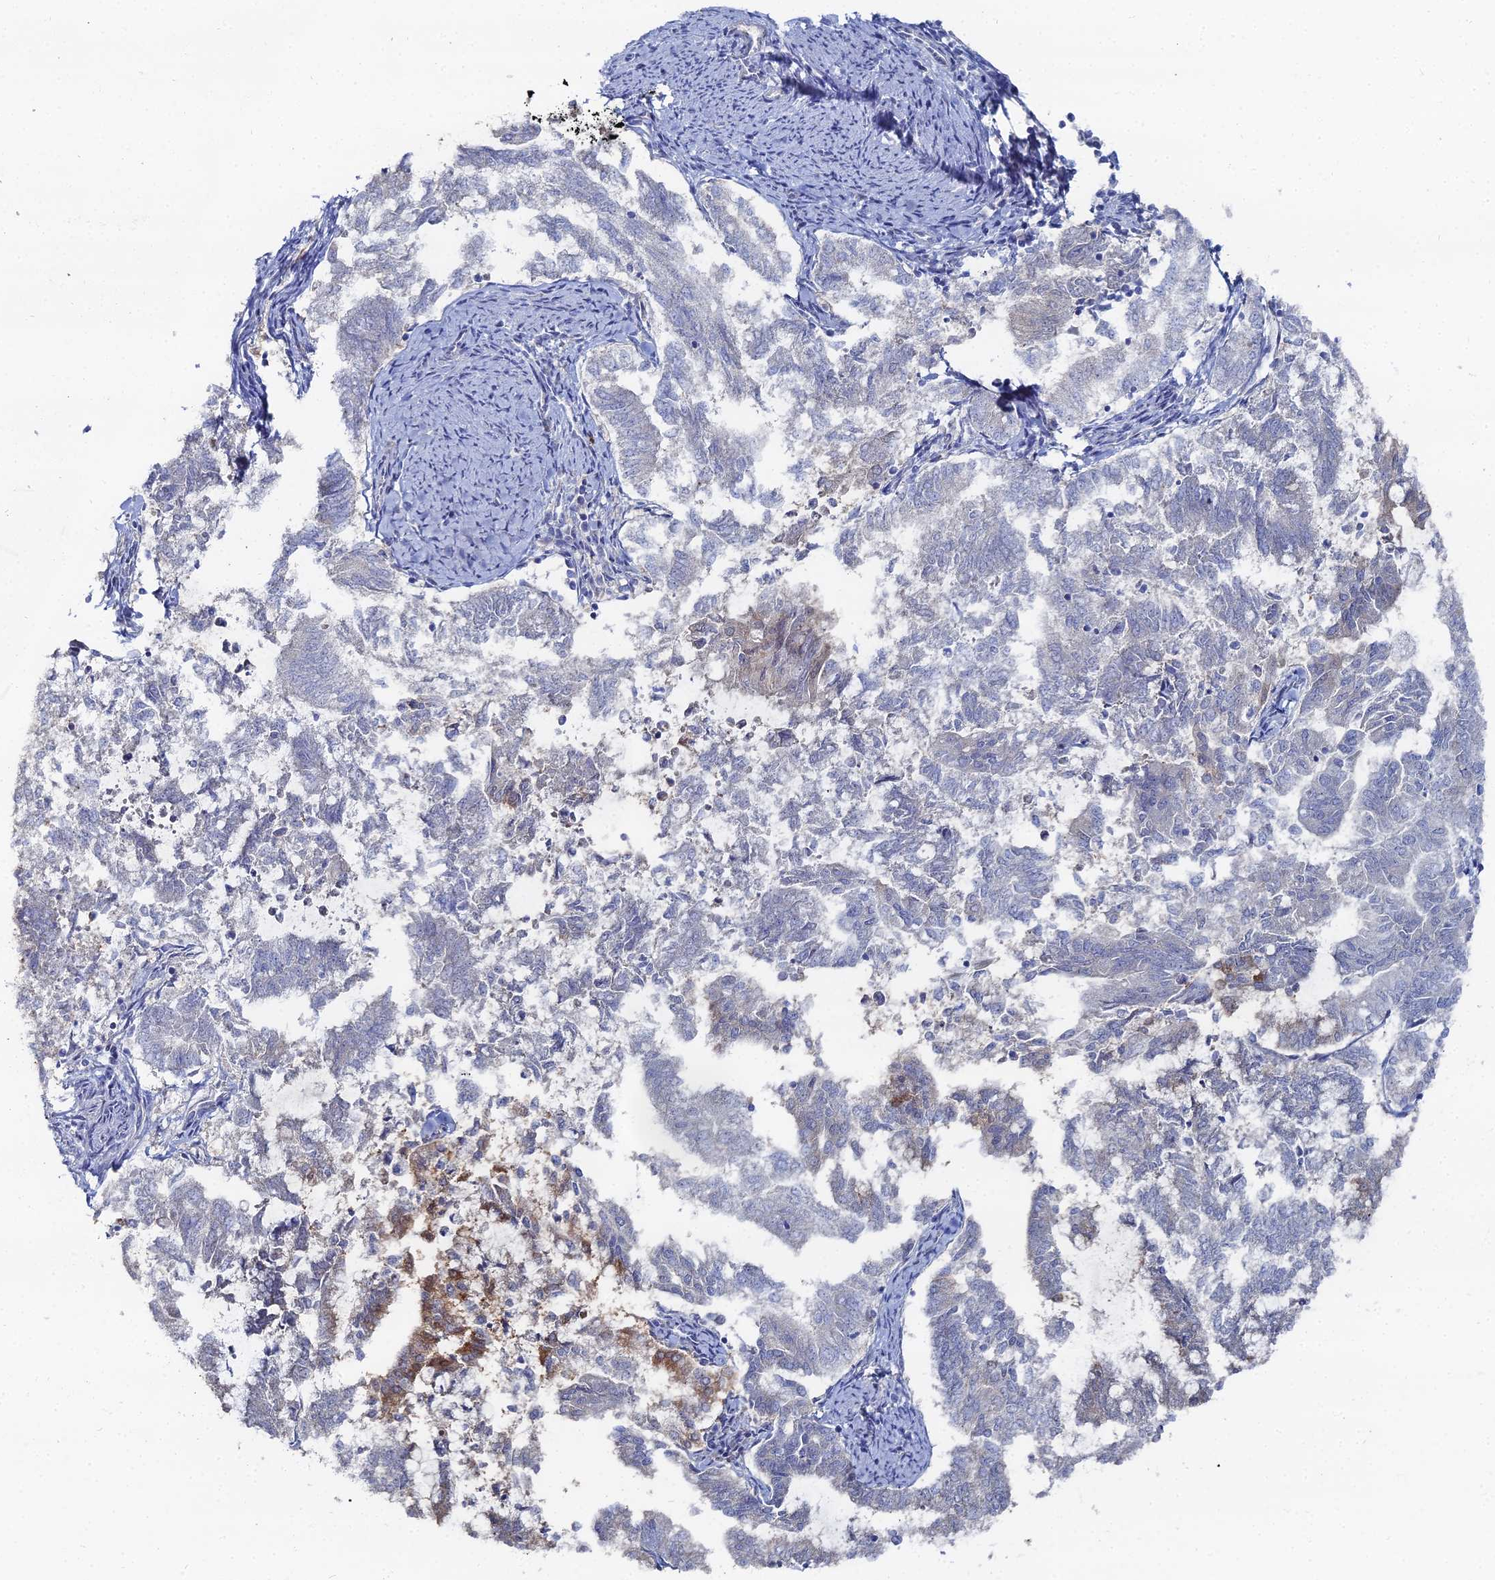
{"staining": {"intensity": "moderate", "quantity": "<25%", "location": "cytoplasmic/membranous"}, "tissue": "endometrial cancer", "cell_type": "Tumor cells", "image_type": "cancer", "snomed": [{"axis": "morphology", "description": "Adenocarcinoma, NOS"}, {"axis": "topography", "description": "Endometrium"}], "caption": "Endometrial cancer (adenocarcinoma) stained with a brown dye displays moderate cytoplasmic/membranous positive staining in approximately <25% of tumor cells.", "gene": "THAP4", "patient": {"sex": "female", "age": 79}}